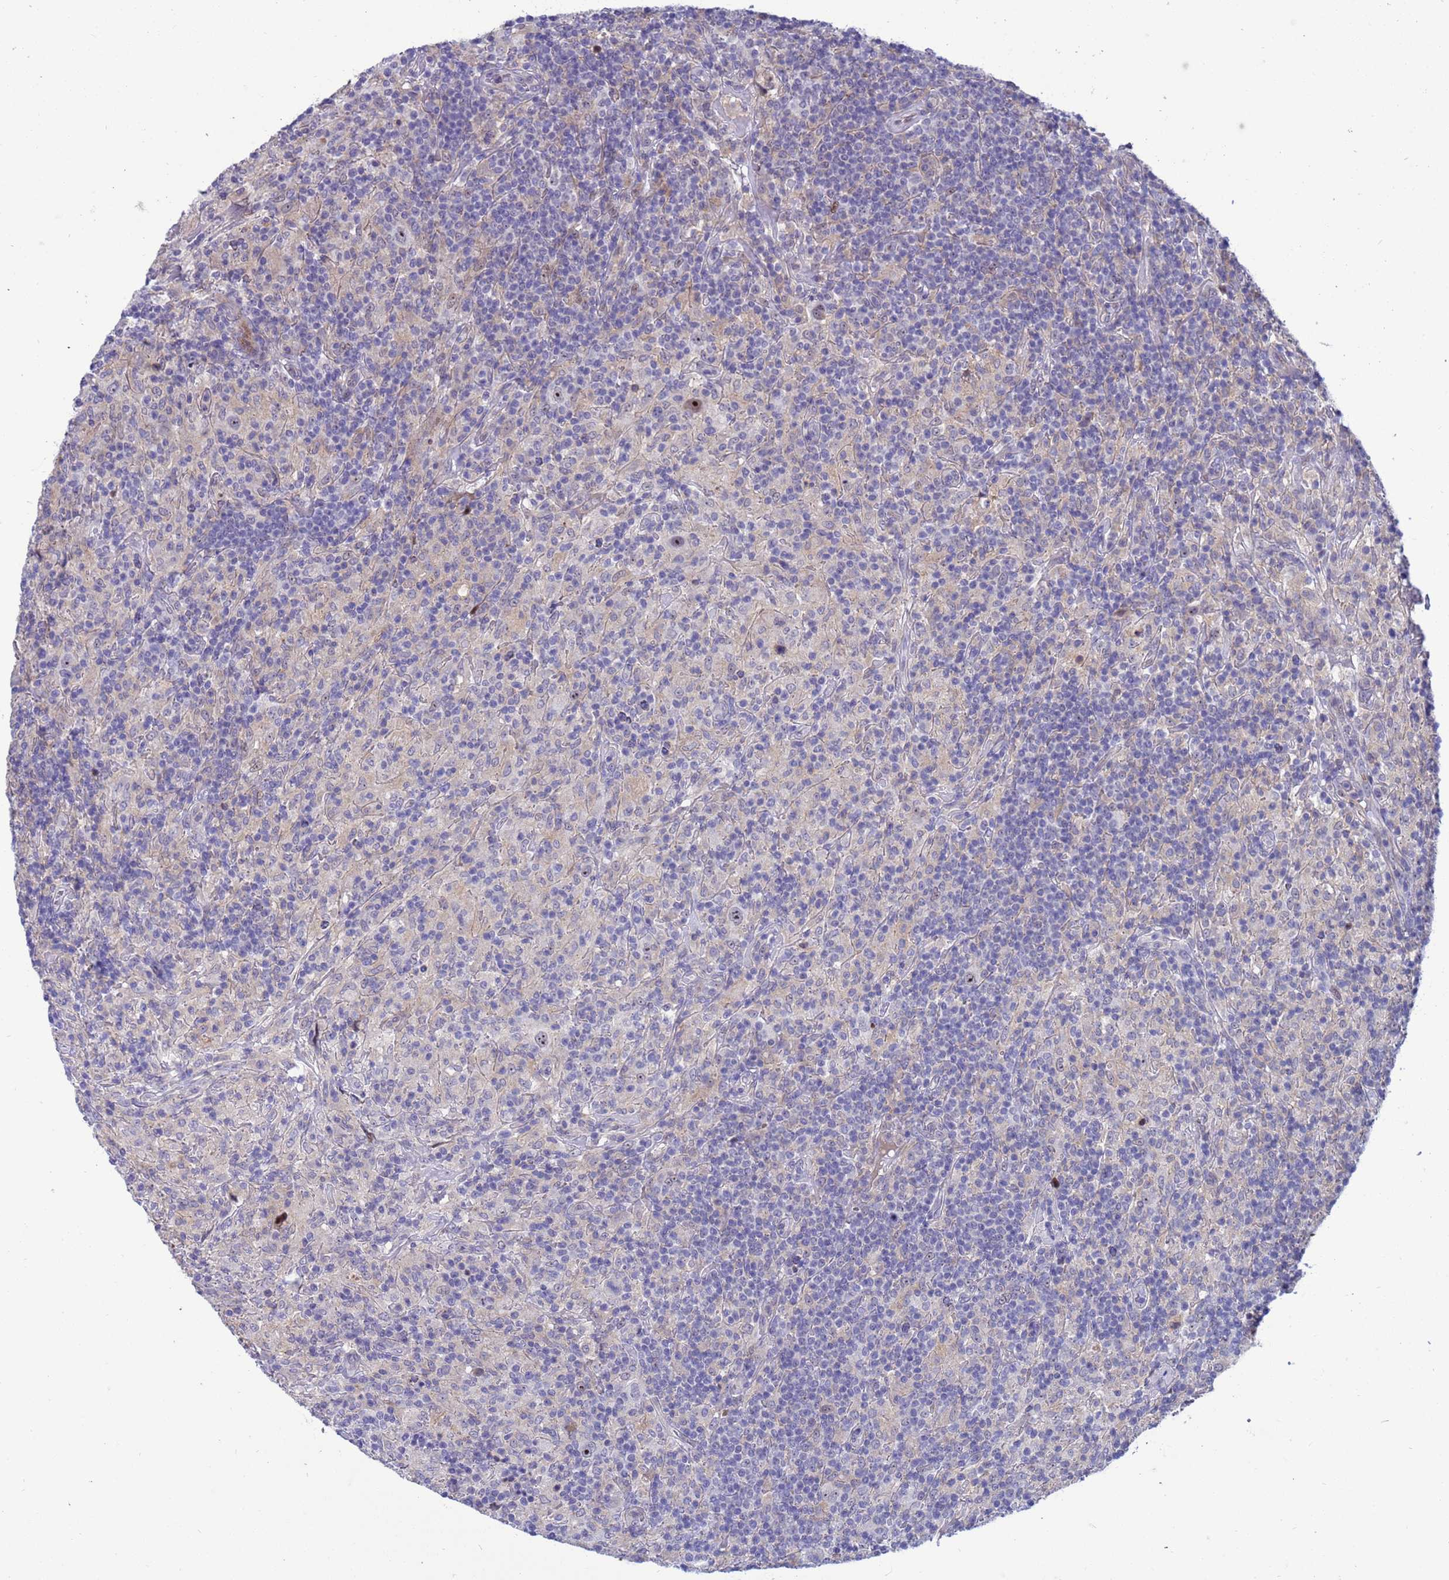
{"staining": {"intensity": "strong", "quantity": ">75%", "location": "nuclear"}, "tissue": "lymphoma", "cell_type": "Tumor cells", "image_type": "cancer", "snomed": [{"axis": "morphology", "description": "Hodgkin's disease, NOS"}, {"axis": "topography", "description": "Lymph node"}], "caption": "A micrograph of Hodgkin's disease stained for a protein displays strong nuclear brown staining in tumor cells.", "gene": "LRATD1", "patient": {"sex": "male", "age": 70}}